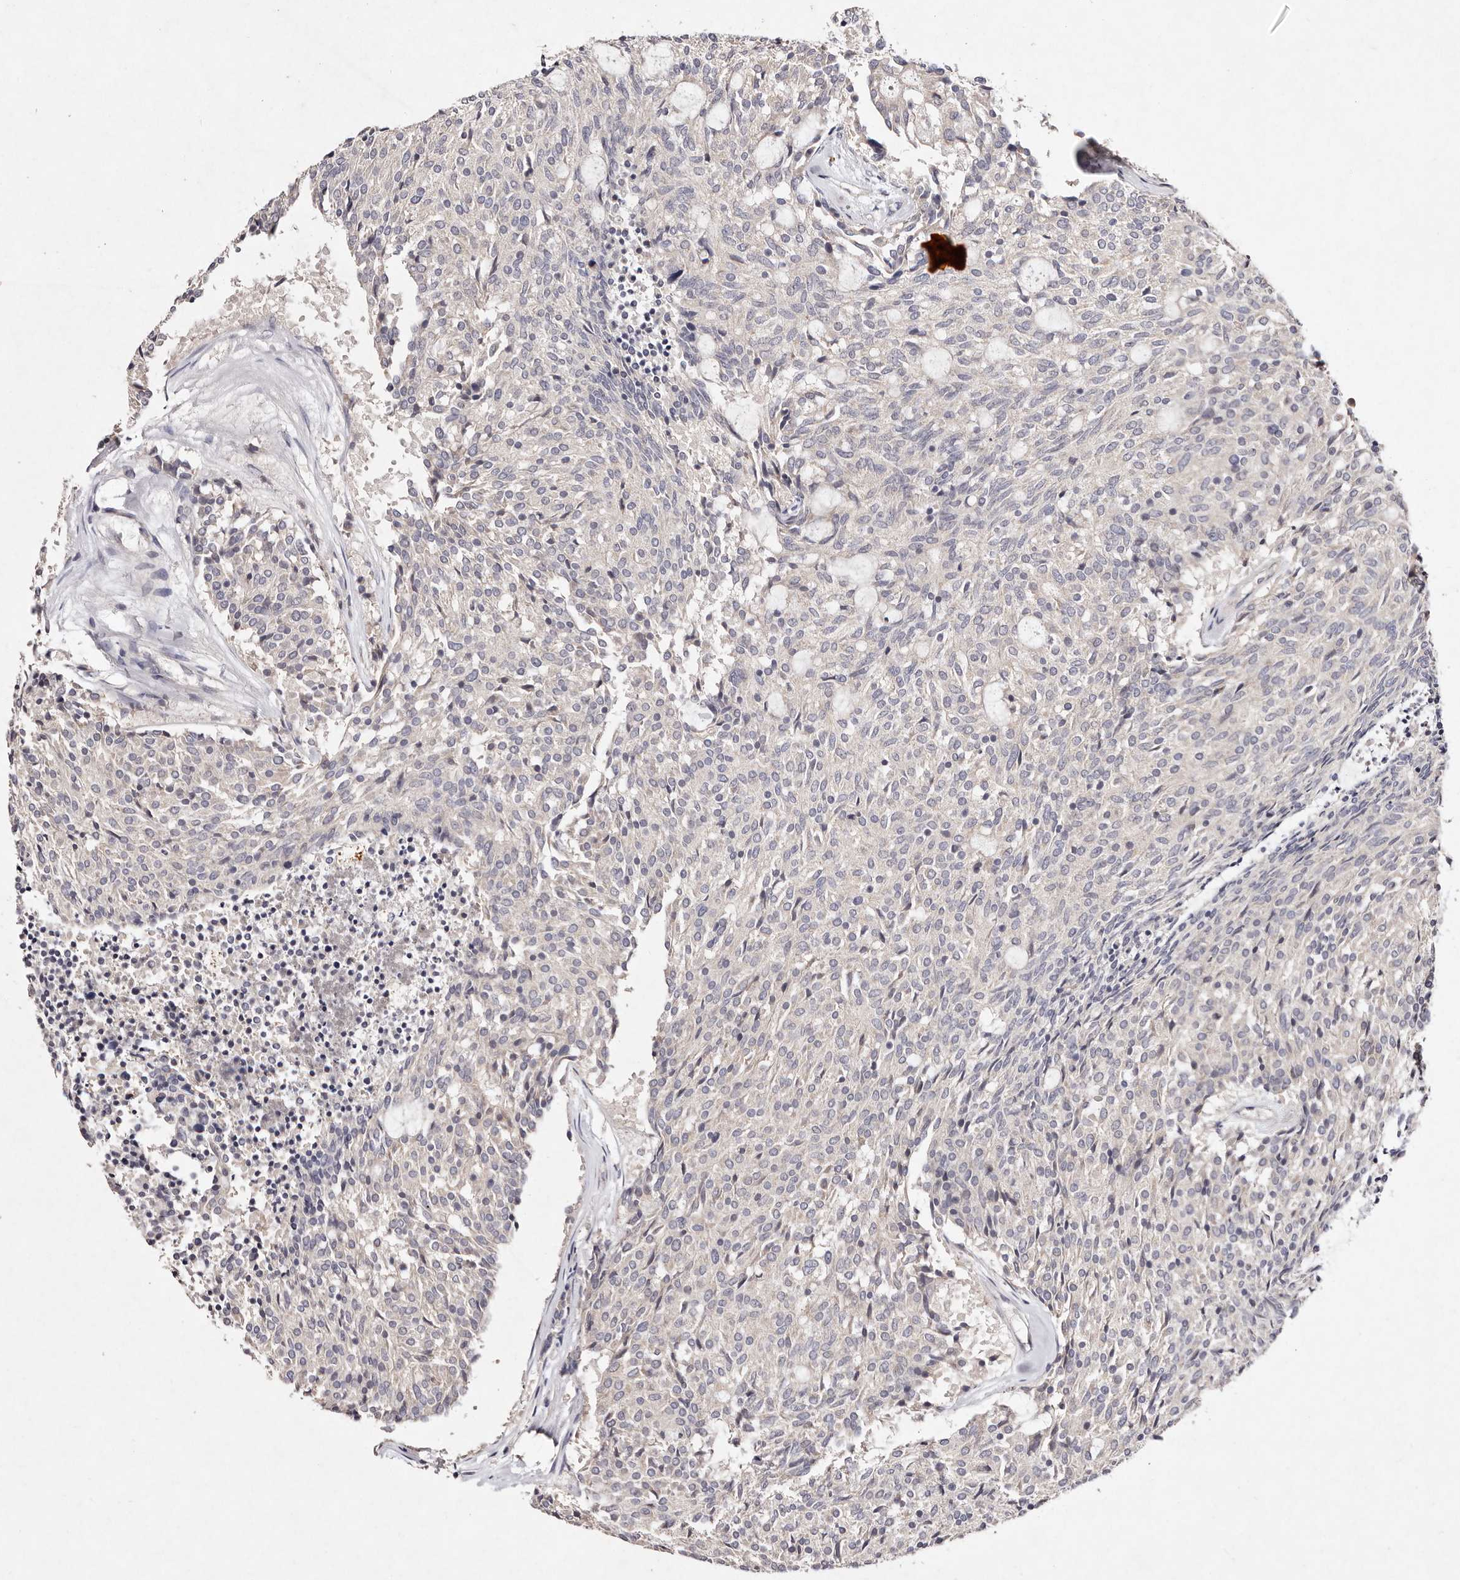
{"staining": {"intensity": "negative", "quantity": "none", "location": "none"}, "tissue": "carcinoid", "cell_type": "Tumor cells", "image_type": "cancer", "snomed": [{"axis": "morphology", "description": "Carcinoid, malignant, NOS"}, {"axis": "topography", "description": "Pancreas"}], "caption": "Protein analysis of carcinoid displays no significant expression in tumor cells.", "gene": "TSC2", "patient": {"sex": "female", "age": 54}}